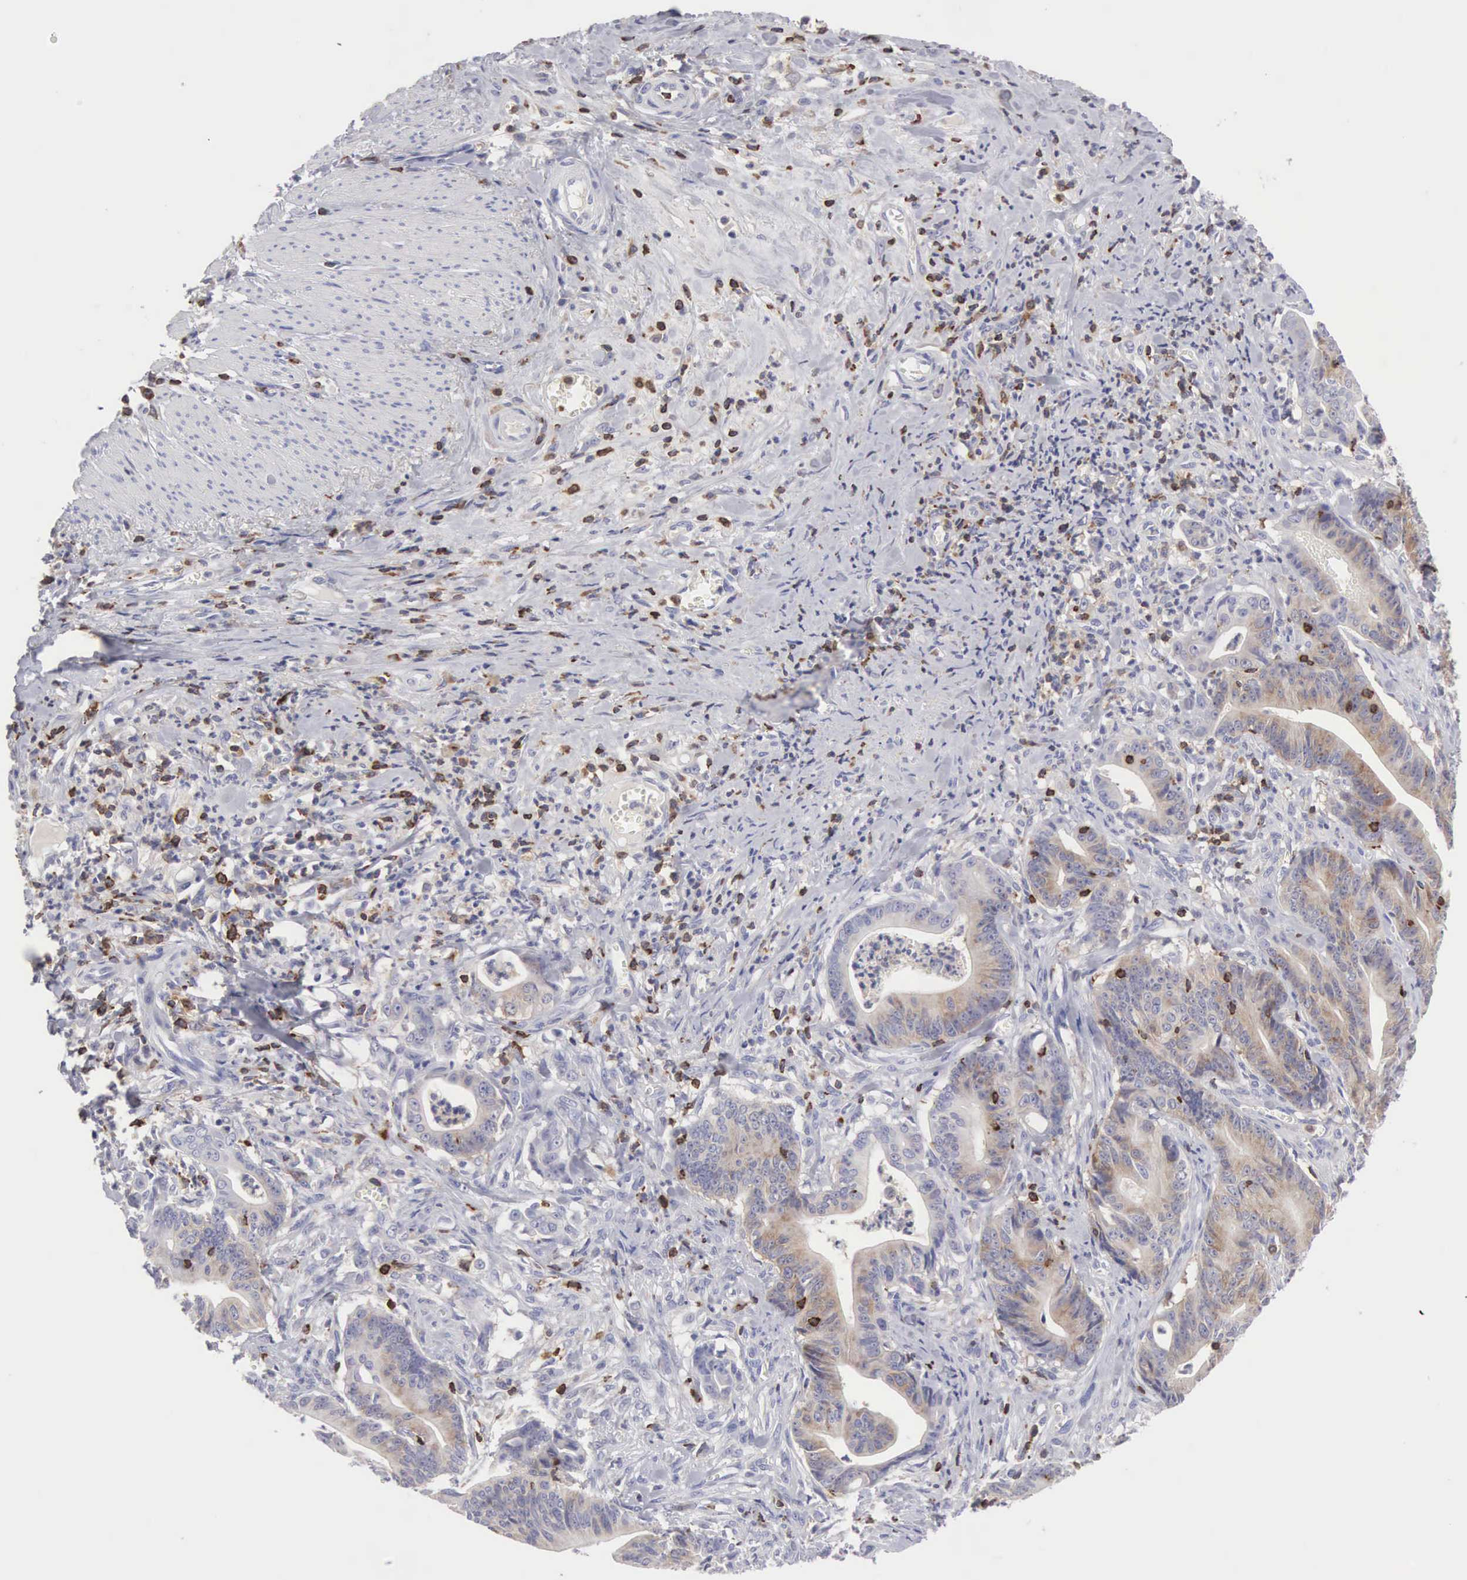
{"staining": {"intensity": "weak", "quantity": "25%-75%", "location": "cytoplasmic/membranous"}, "tissue": "stomach cancer", "cell_type": "Tumor cells", "image_type": "cancer", "snomed": [{"axis": "morphology", "description": "Adenocarcinoma, NOS"}, {"axis": "topography", "description": "Stomach, lower"}], "caption": "Immunohistochemical staining of stomach cancer exhibits low levels of weak cytoplasmic/membranous expression in approximately 25%-75% of tumor cells.", "gene": "SH3BP1", "patient": {"sex": "female", "age": 86}}